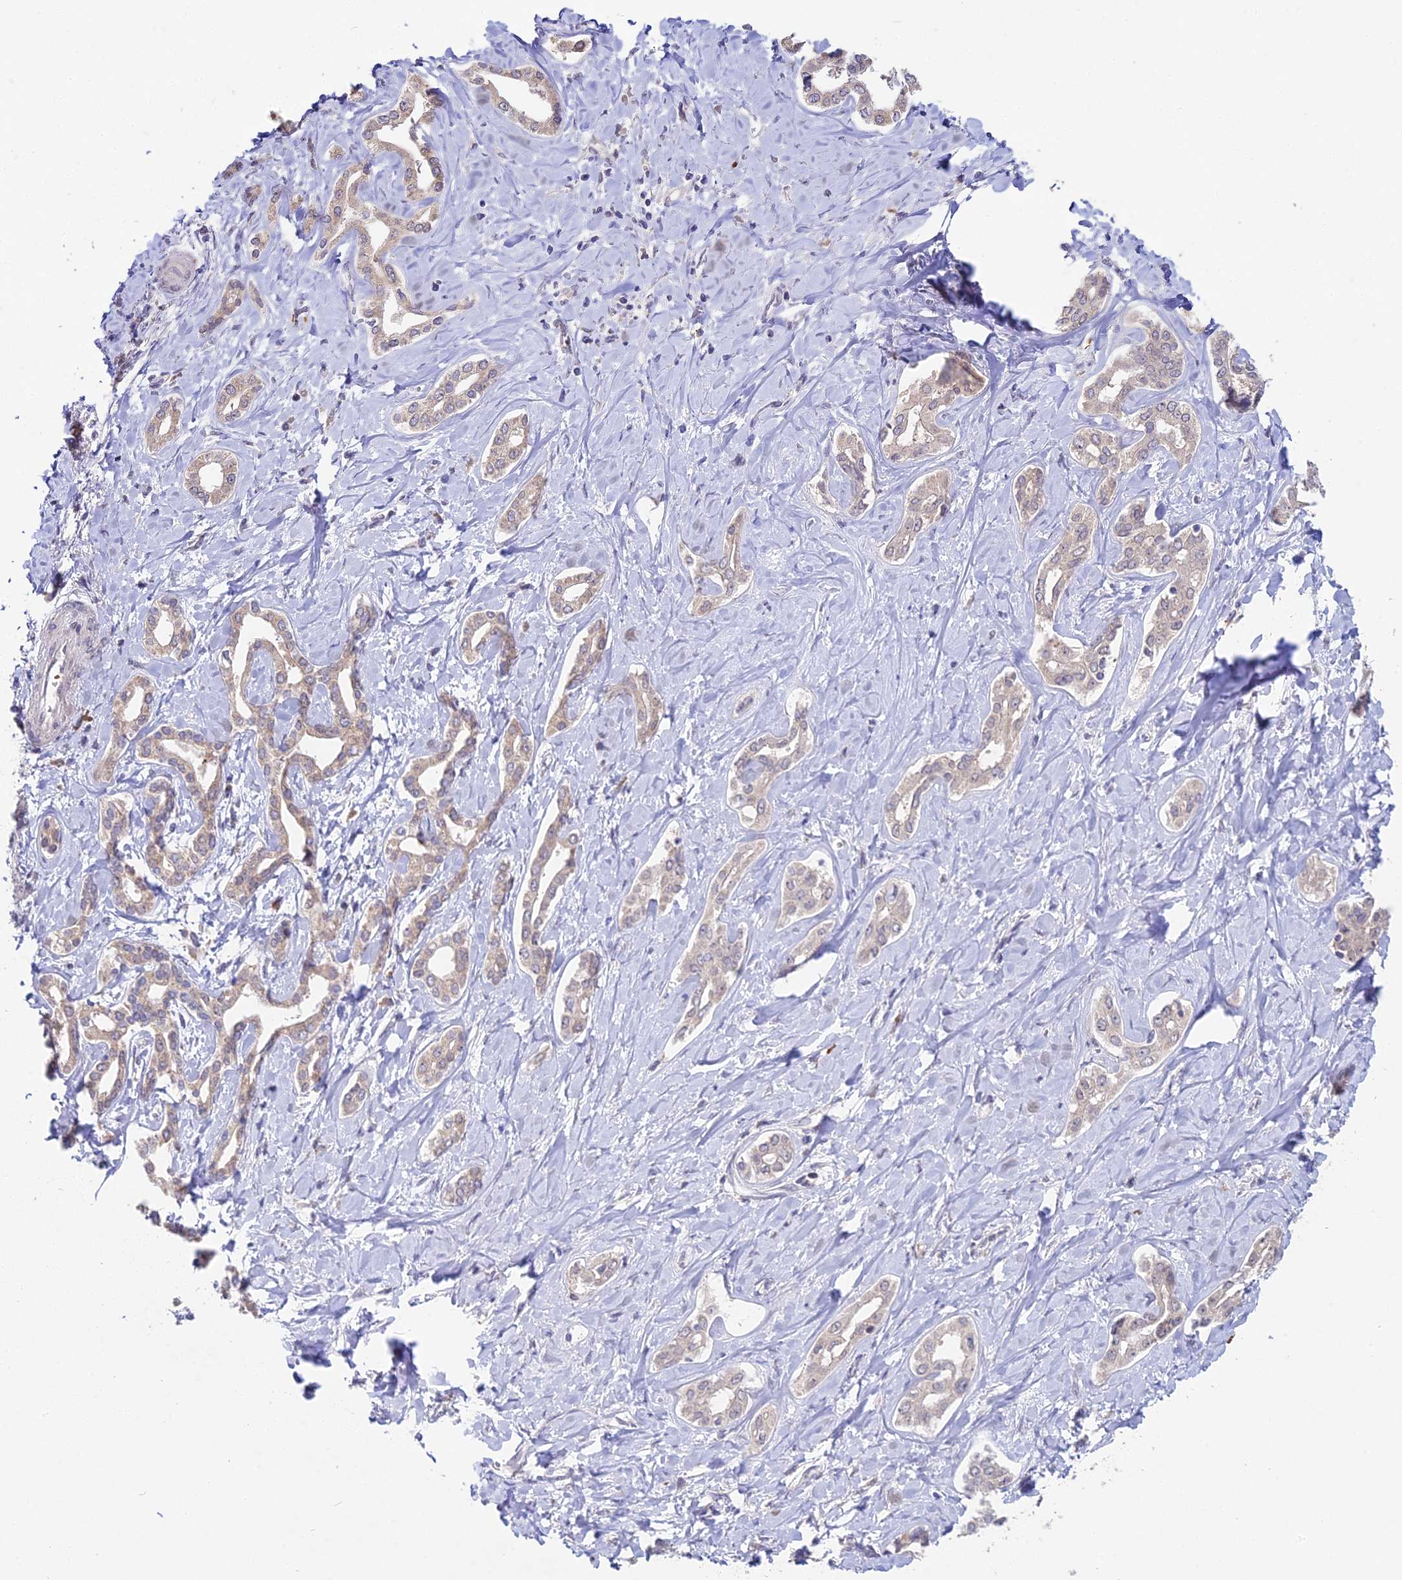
{"staining": {"intensity": "weak", "quantity": "<25%", "location": "cytoplasmic/membranous"}, "tissue": "liver cancer", "cell_type": "Tumor cells", "image_type": "cancer", "snomed": [{"axis": "morphology", "description": "Cholangiocarcinoma"}, {"axis": "topography", "description": "Liver"}], "caption": "The micrograph shows no staining of tumor cells in liver cancer.", "gene": "WDR43", "patient": {"sex": "female", "age": 77}}